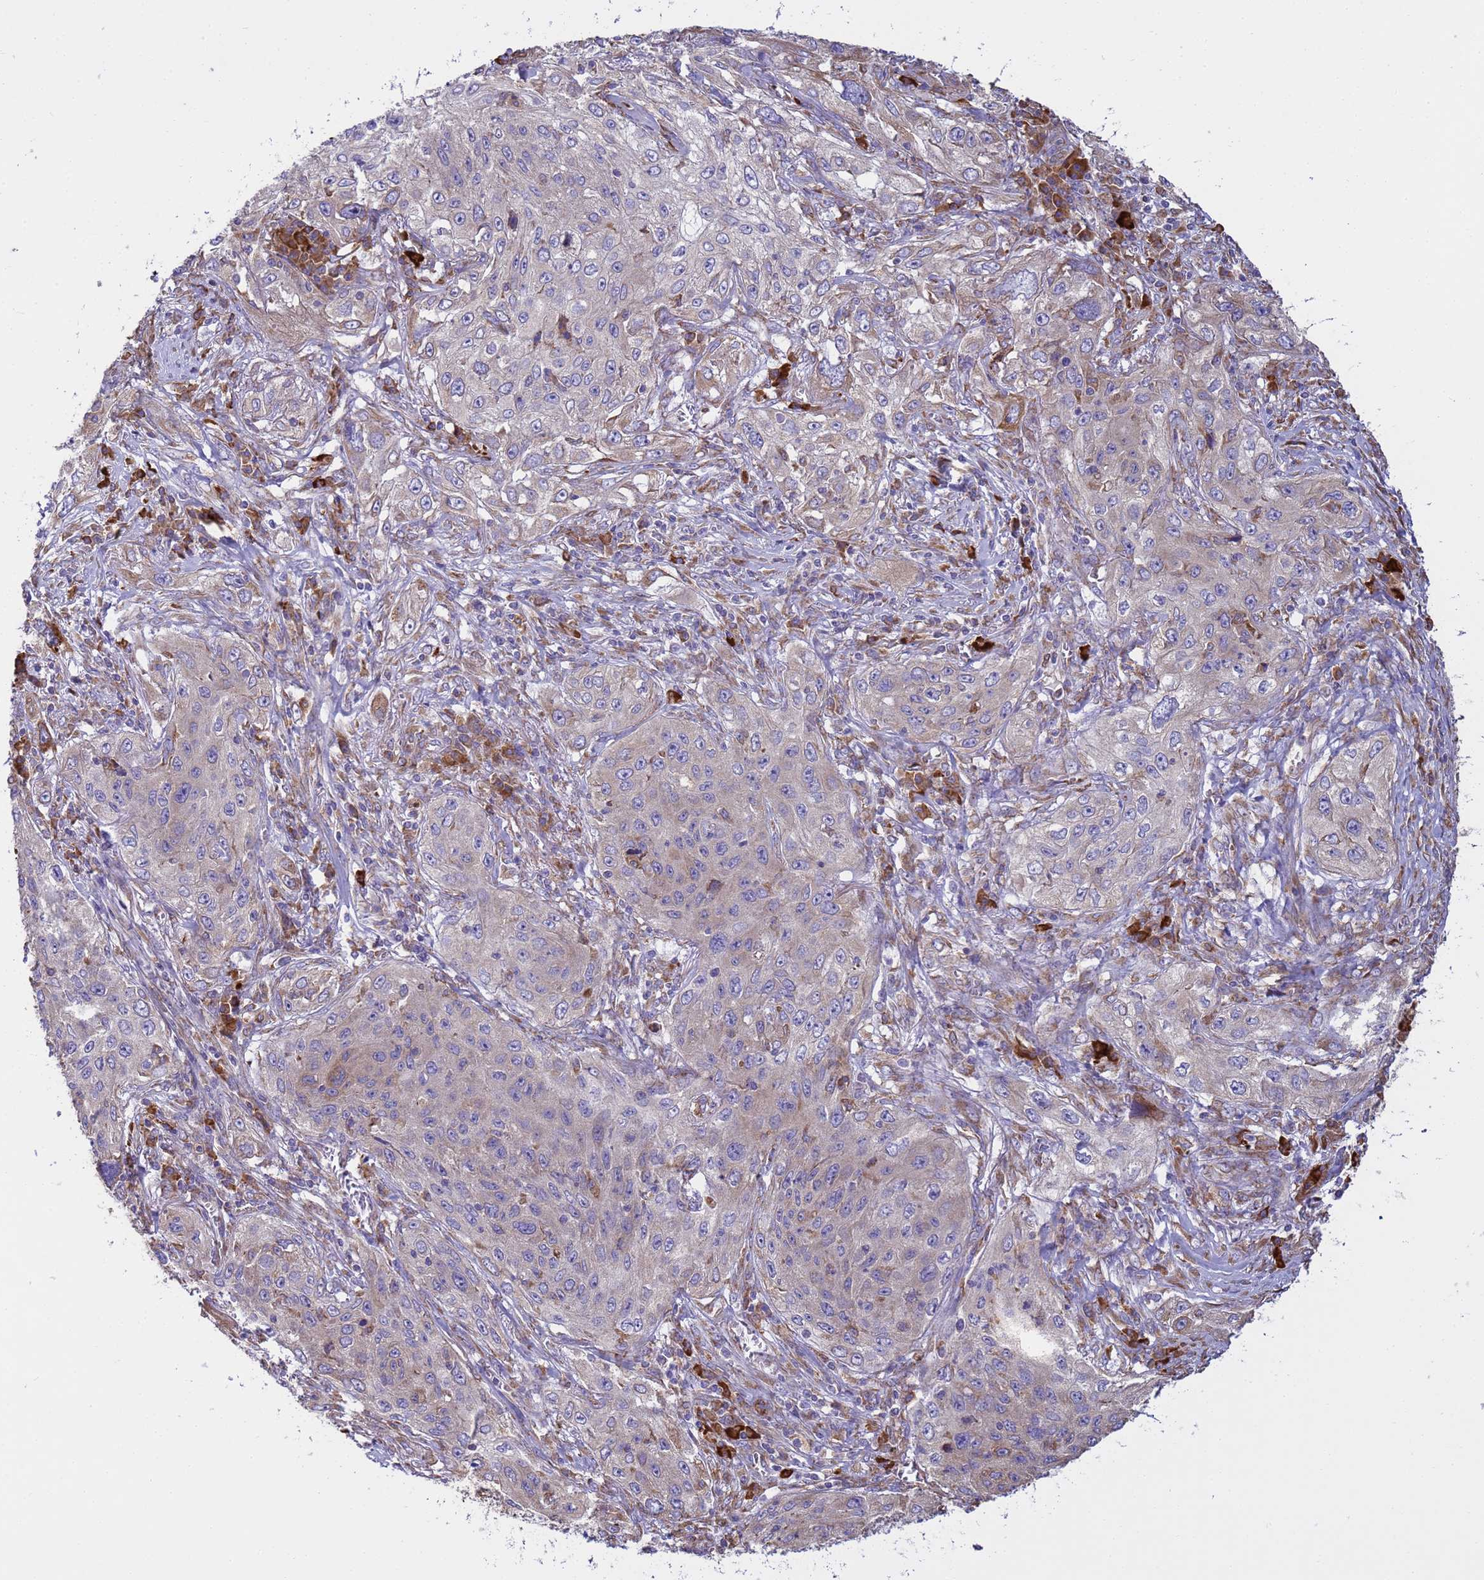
{"staining": {"intensity": "weak", "quantity": "25%-75%", "location": "cytoplasmic/membranous"}, "tissue": "lung cancer", "cell_type": "Tumor cells", "image_type": "cancer", "snomed": [{"axis": "morphology", "description": "Squamous cell carcinoma, NOS"}, {"axis": "topography", "description": "Lung"}], "caption": "High-magnification brightfield microscopy of lung cancer (squamous cell carcinoma) stained with DAB (brown) and counterstained with hematoxylin (blue). tumor cells exhibit weak cytoplasmic/membranous staining is seen in about25%-75% of cells.", "gene": "THAP5", "patient": {"sex": "female", "age": 69}}